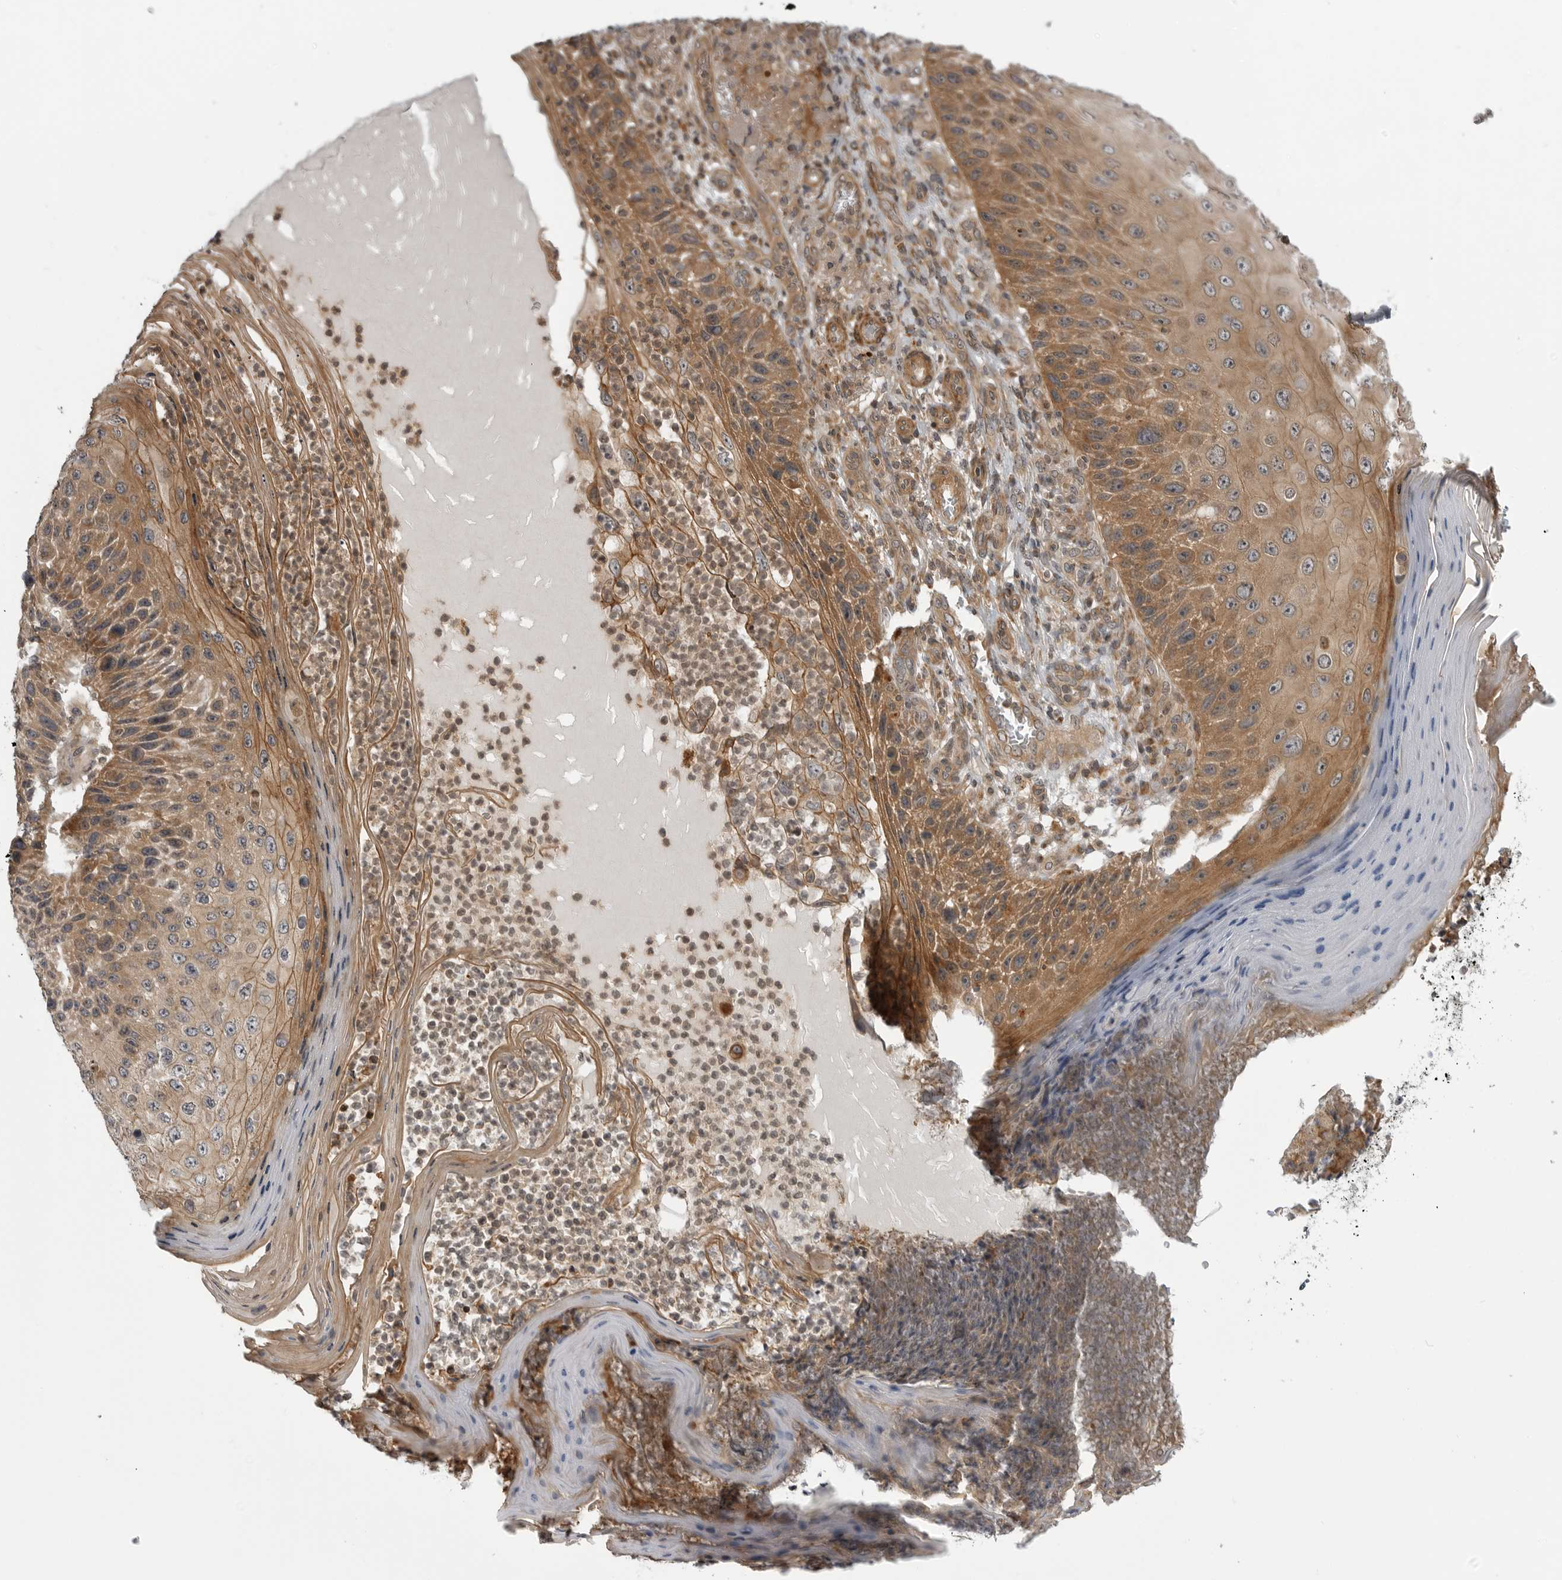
{"staining": {"intensity": "moderate", "quantity": ">75%", "location": "cytoplasmic/membranous"}, "tissue": "skin cancer", "cell_type": "Tumor cells", "image_type": "cancer", "snomed": [{"axis": "morphology", "description": "Squamous cell carcinoma, NOS"}, {"axis": "topography", "description": "Skin"}], "caption": "A medium amount of moderate cytoplasmic/membranous staining is seen in approximately >75% of tumor cells in skin cancer tissue.", "gene": "LRRC45", "patient": {"sex": "female", "age": 88}}